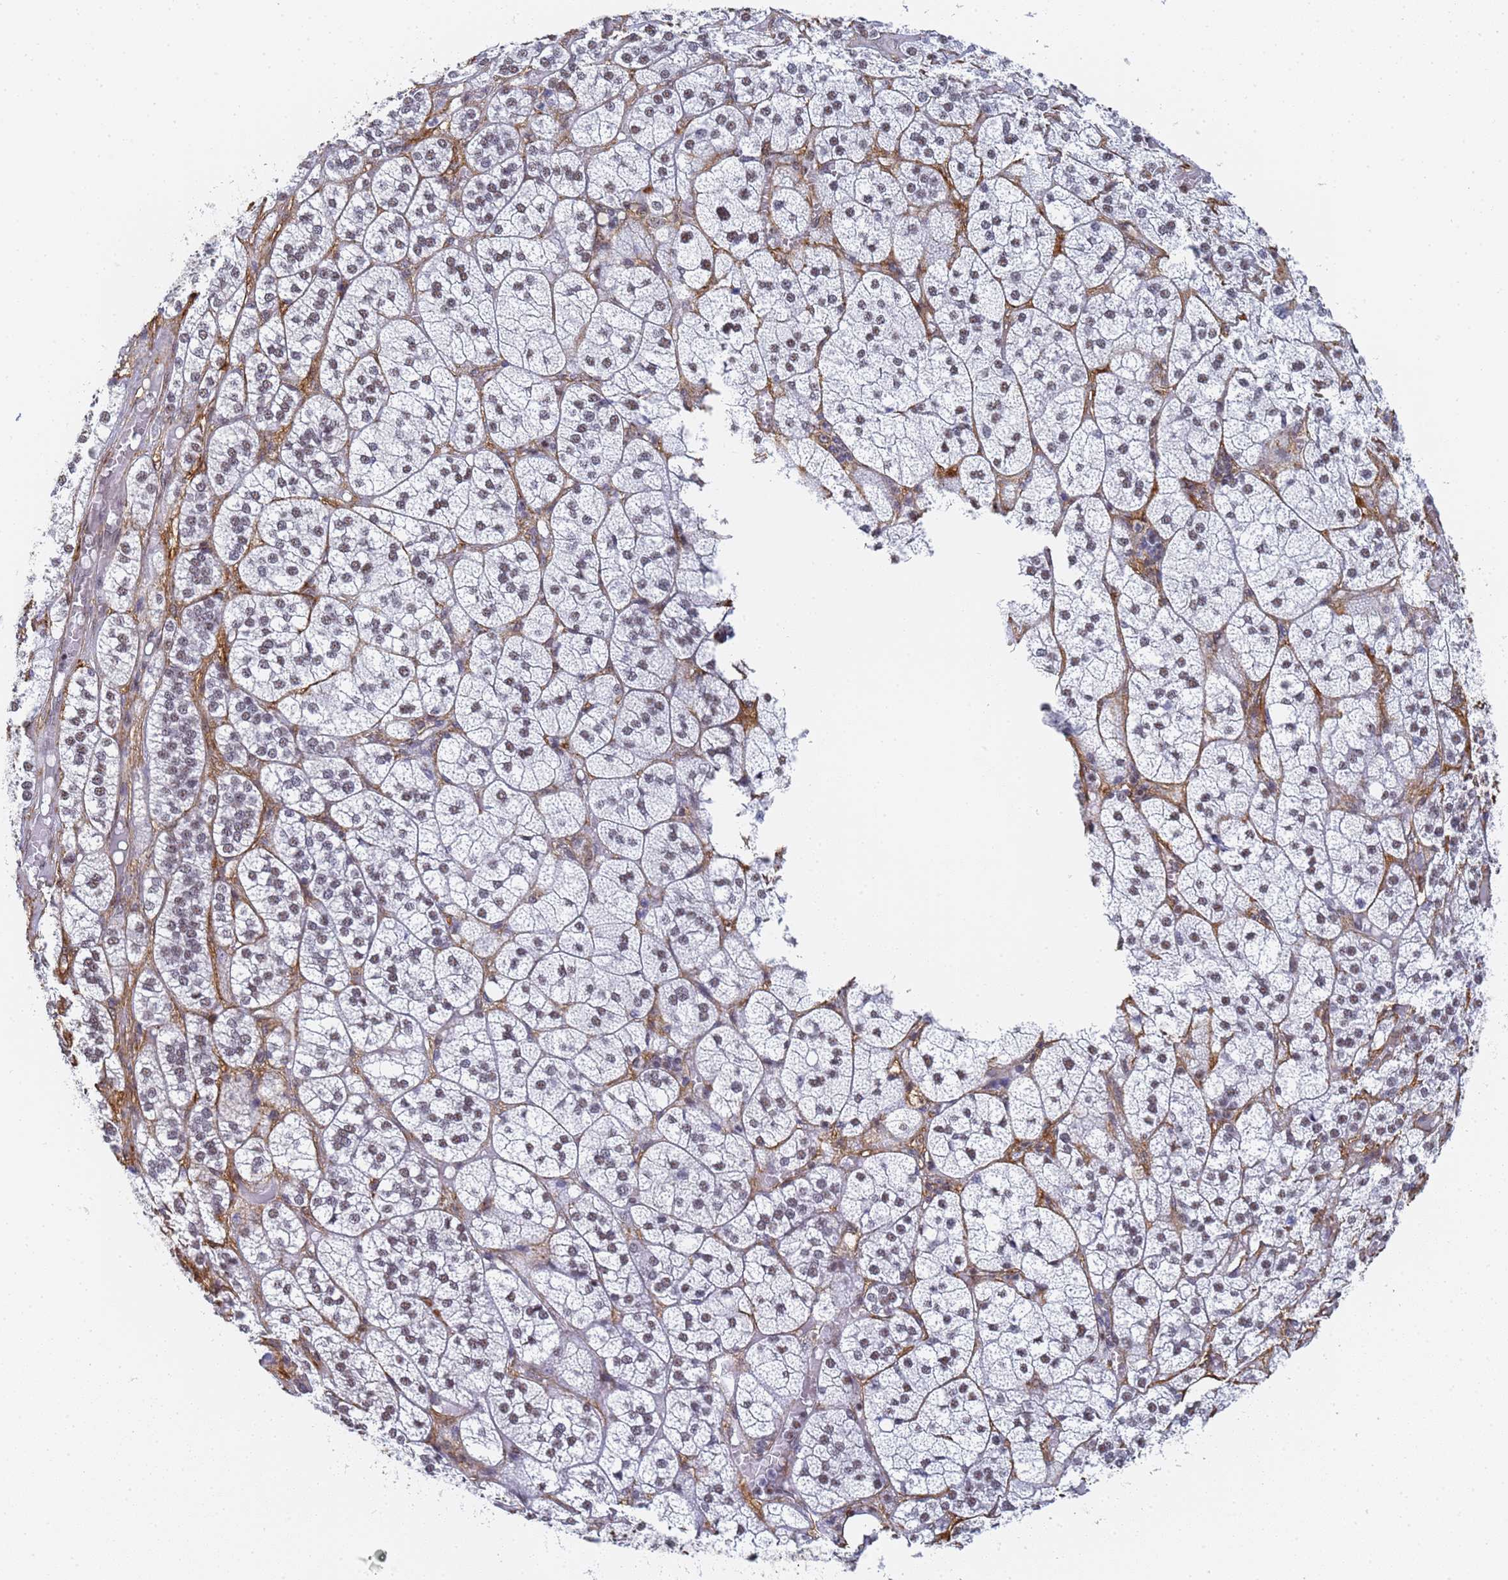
{"staining": {"intensity": "weak", "quantity": "25%-75%", "location": "nuclear"}, "tissue": "adrenal gland", "cell_type": "Glandular cells", "image_type": "normal", "snomed": [{"axis": "morphology", "description": "Normal tissue, NOS"}, {"axis": "topography", "description": "Adrenal gland"}], "caption": "Human adrenal gland stained with a brown dye exhibits weak nuclear positive expression in approximately 25%-75% of glandular cells.", "gene": "PRRT4", "patient": {"sex": "female", "age": 61}}